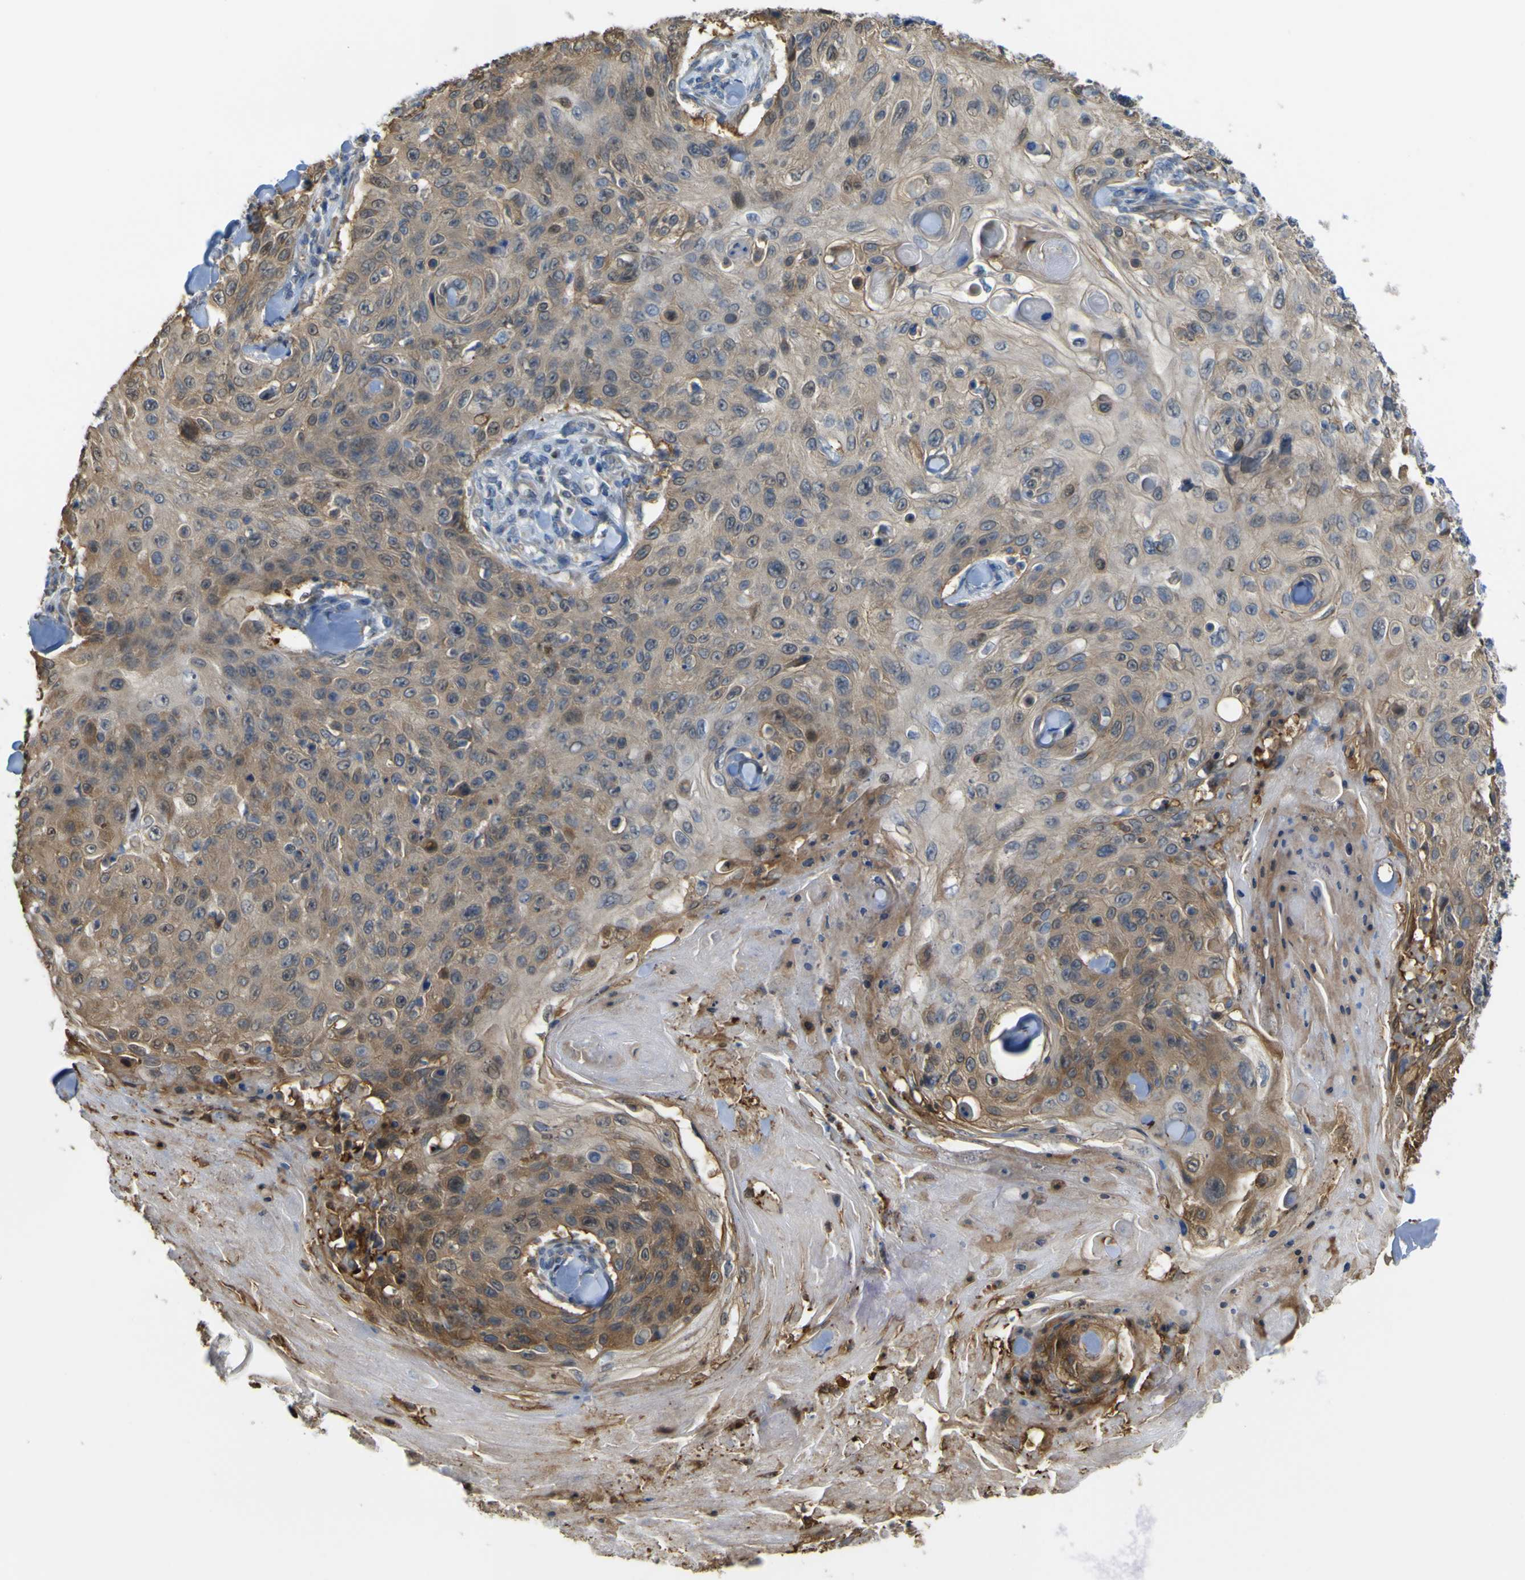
{"staining": {"intensity": "moderate", "quantity": ">75%", "location": "cytoplasmic/membranous"}, "tissue": "skin cancer", "cell_type": "Tumor cells", "image_type": "cancer", "snomed": [{"axis": "morphology", "description": "Squamous cell carcinoma, NOS"}, {"axis": "topography", "description": "Skin"}], "caption": "IHC of human squamous cell carcinoma (skin) reveals medium levels of moderate cytoplasmic/membranous expression in approximately >75% of tumor cells. (DAB IHC, brown staining for protein, blue staining for nuclei).", "gene": "ABHD3", "patient": {"sex": "male", "age": 86}}